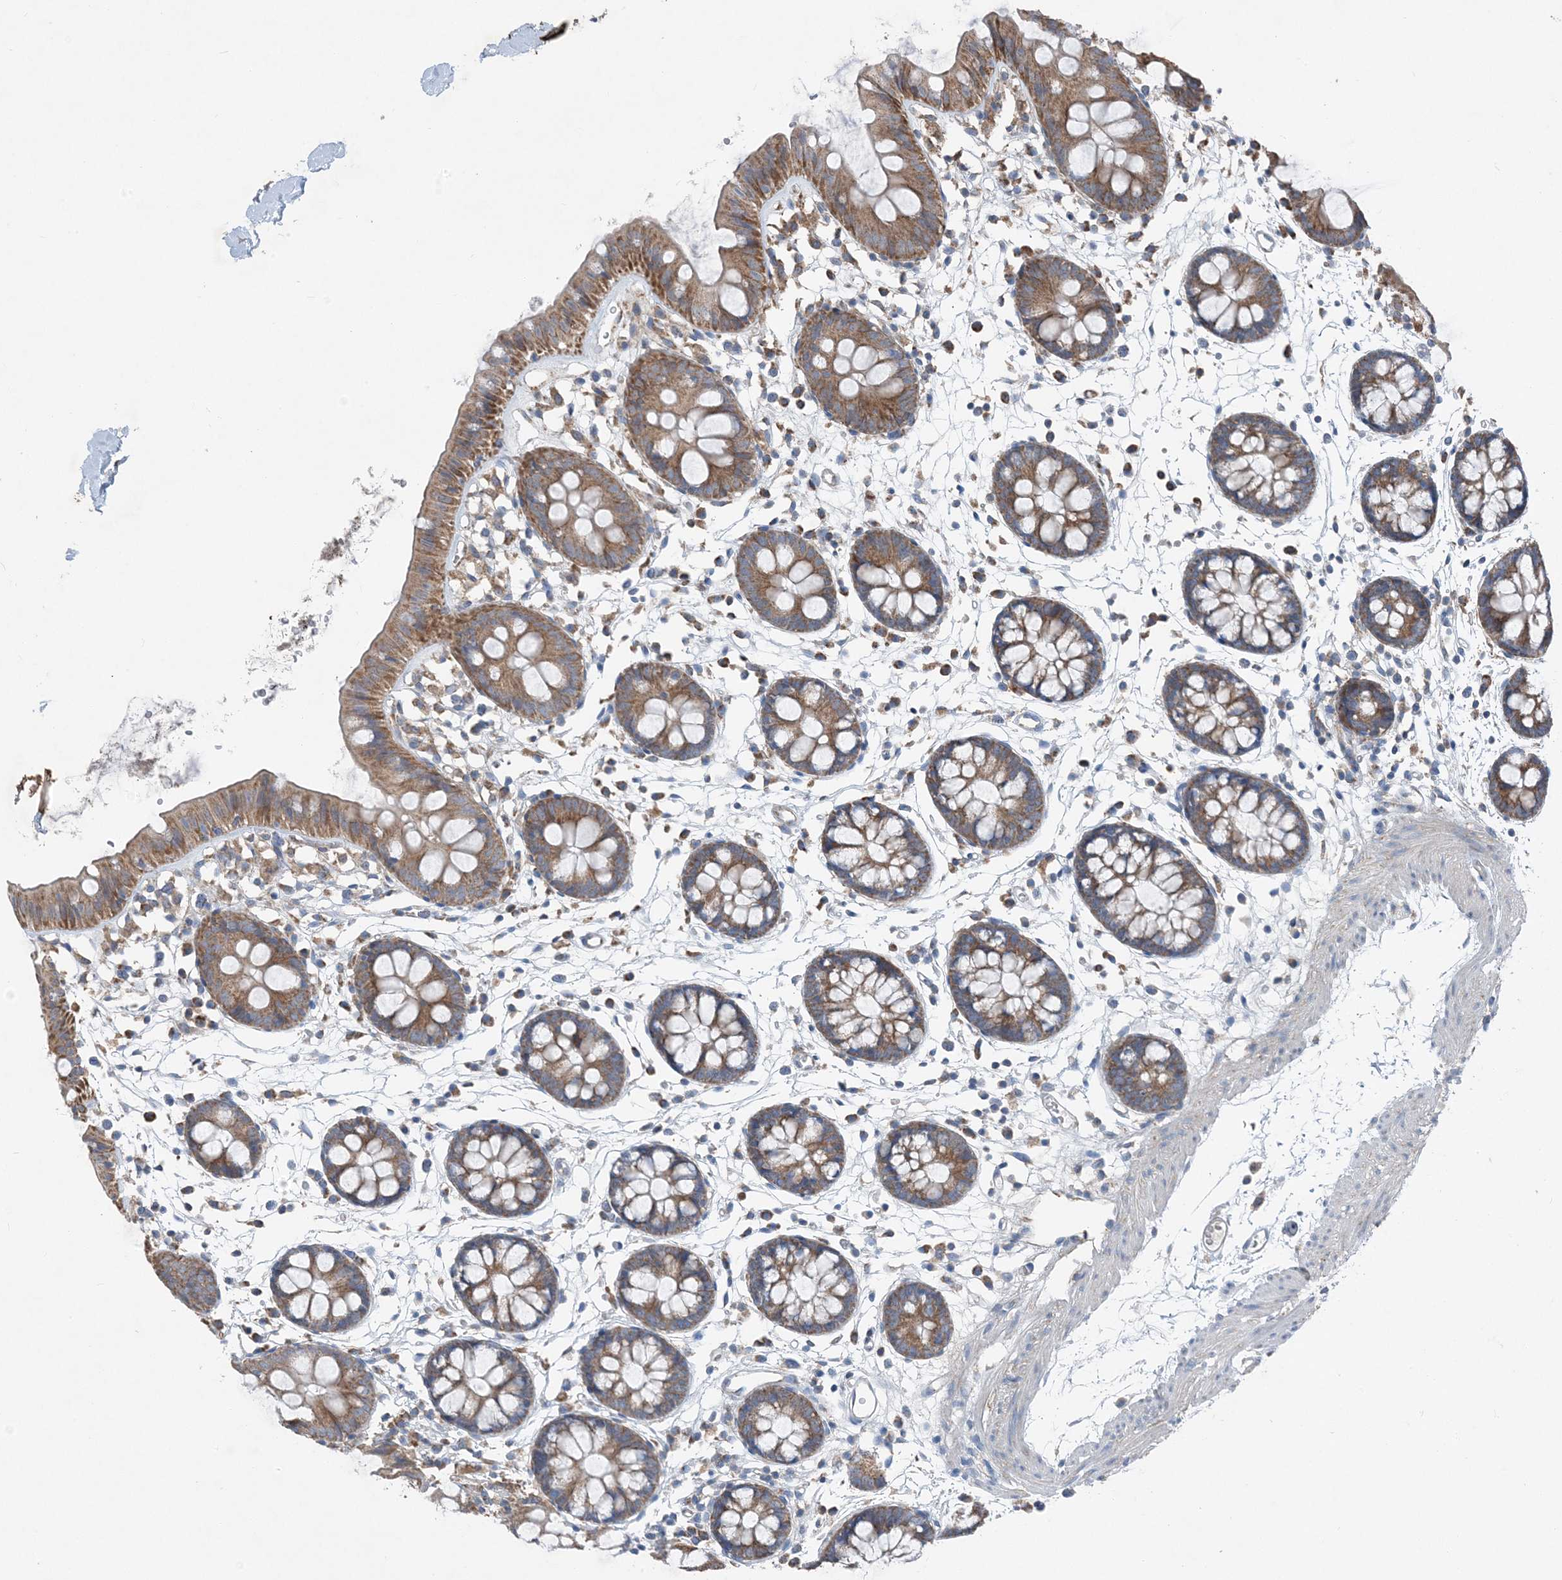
{"staining": {"intensity": "weak", "quantity": "25%-75%", "location": "cytoplasmic/membranous"}, "tissue": "colon", "cell_type": "Endothelial cells", "image_type": "normal", "snomed": [{"axis": "morphology", "description": "Normal tissue, NOS"}, {"axis": "topography", "description": "Colon"}], "caption": "IHC photomicrograph of normal colon stained for a protein (brown), which shows low levels of weak cytoplasmic/membranous staining in approximately 25%-75% of endothelial cells.", "gene": "DHX30", "patient": {"sex": "male", "age": 56}}